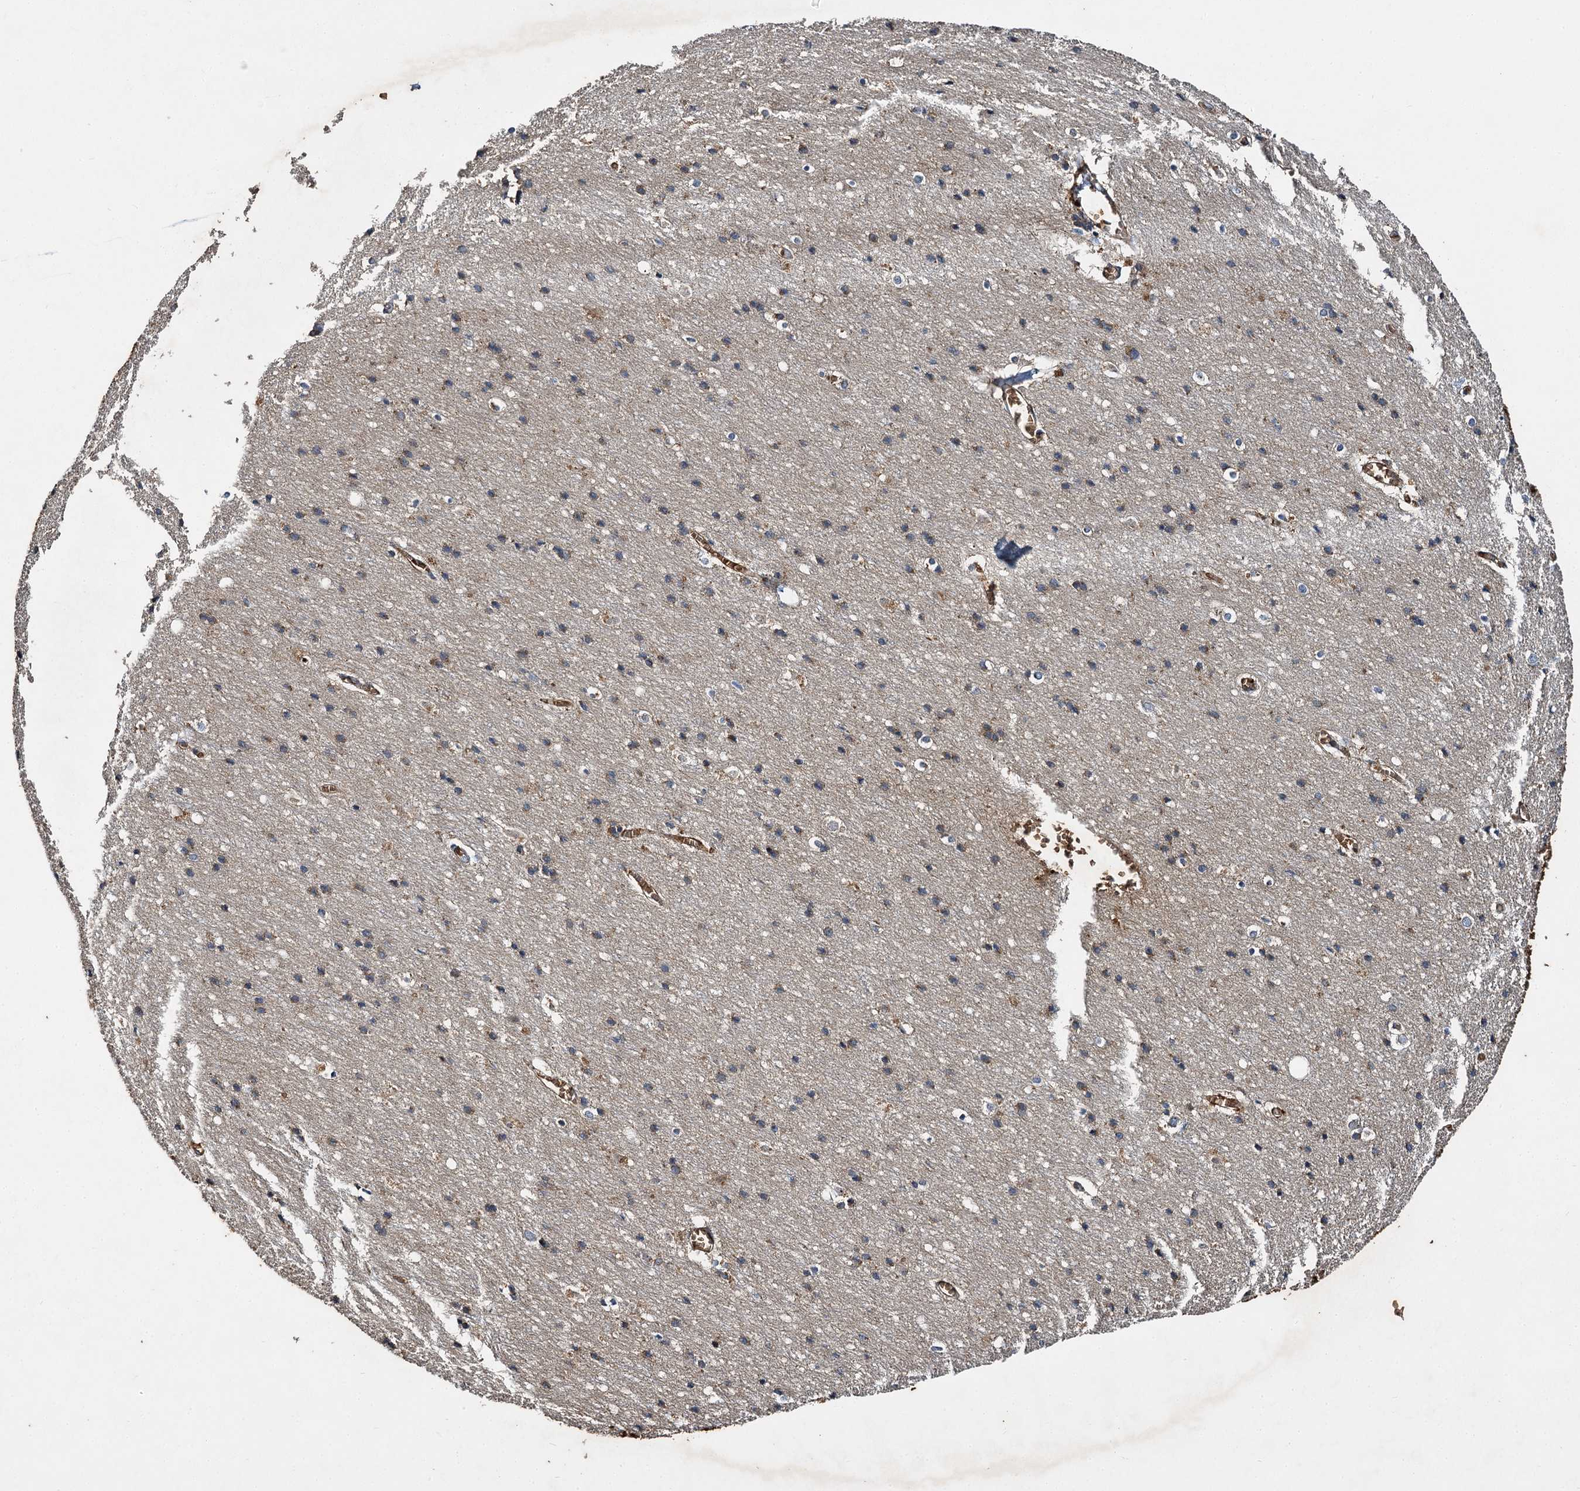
{"staining": {"intensity": "moderate", "quantity": ">75%", "location": "cytoplasmic/membranous"}, "tissue": "cerebral cortex", "cell_type": "Endothelial cells", "image_type": "normal", "snomed": [{"axis": "morphology", "description": "Normal tissue, NOS"}, {"axis": "topography", "description": "Cerebral cortex"}], "caption": "There is medium levels of moderate cytoplasmic/membranous positivity in endothelial cells of unremarkable cerebral cortex, as demonstrated by immunohistochemical staining (brown color).", "gene": "BCS1L", "patient": {"sex": "male", "age": 54}}